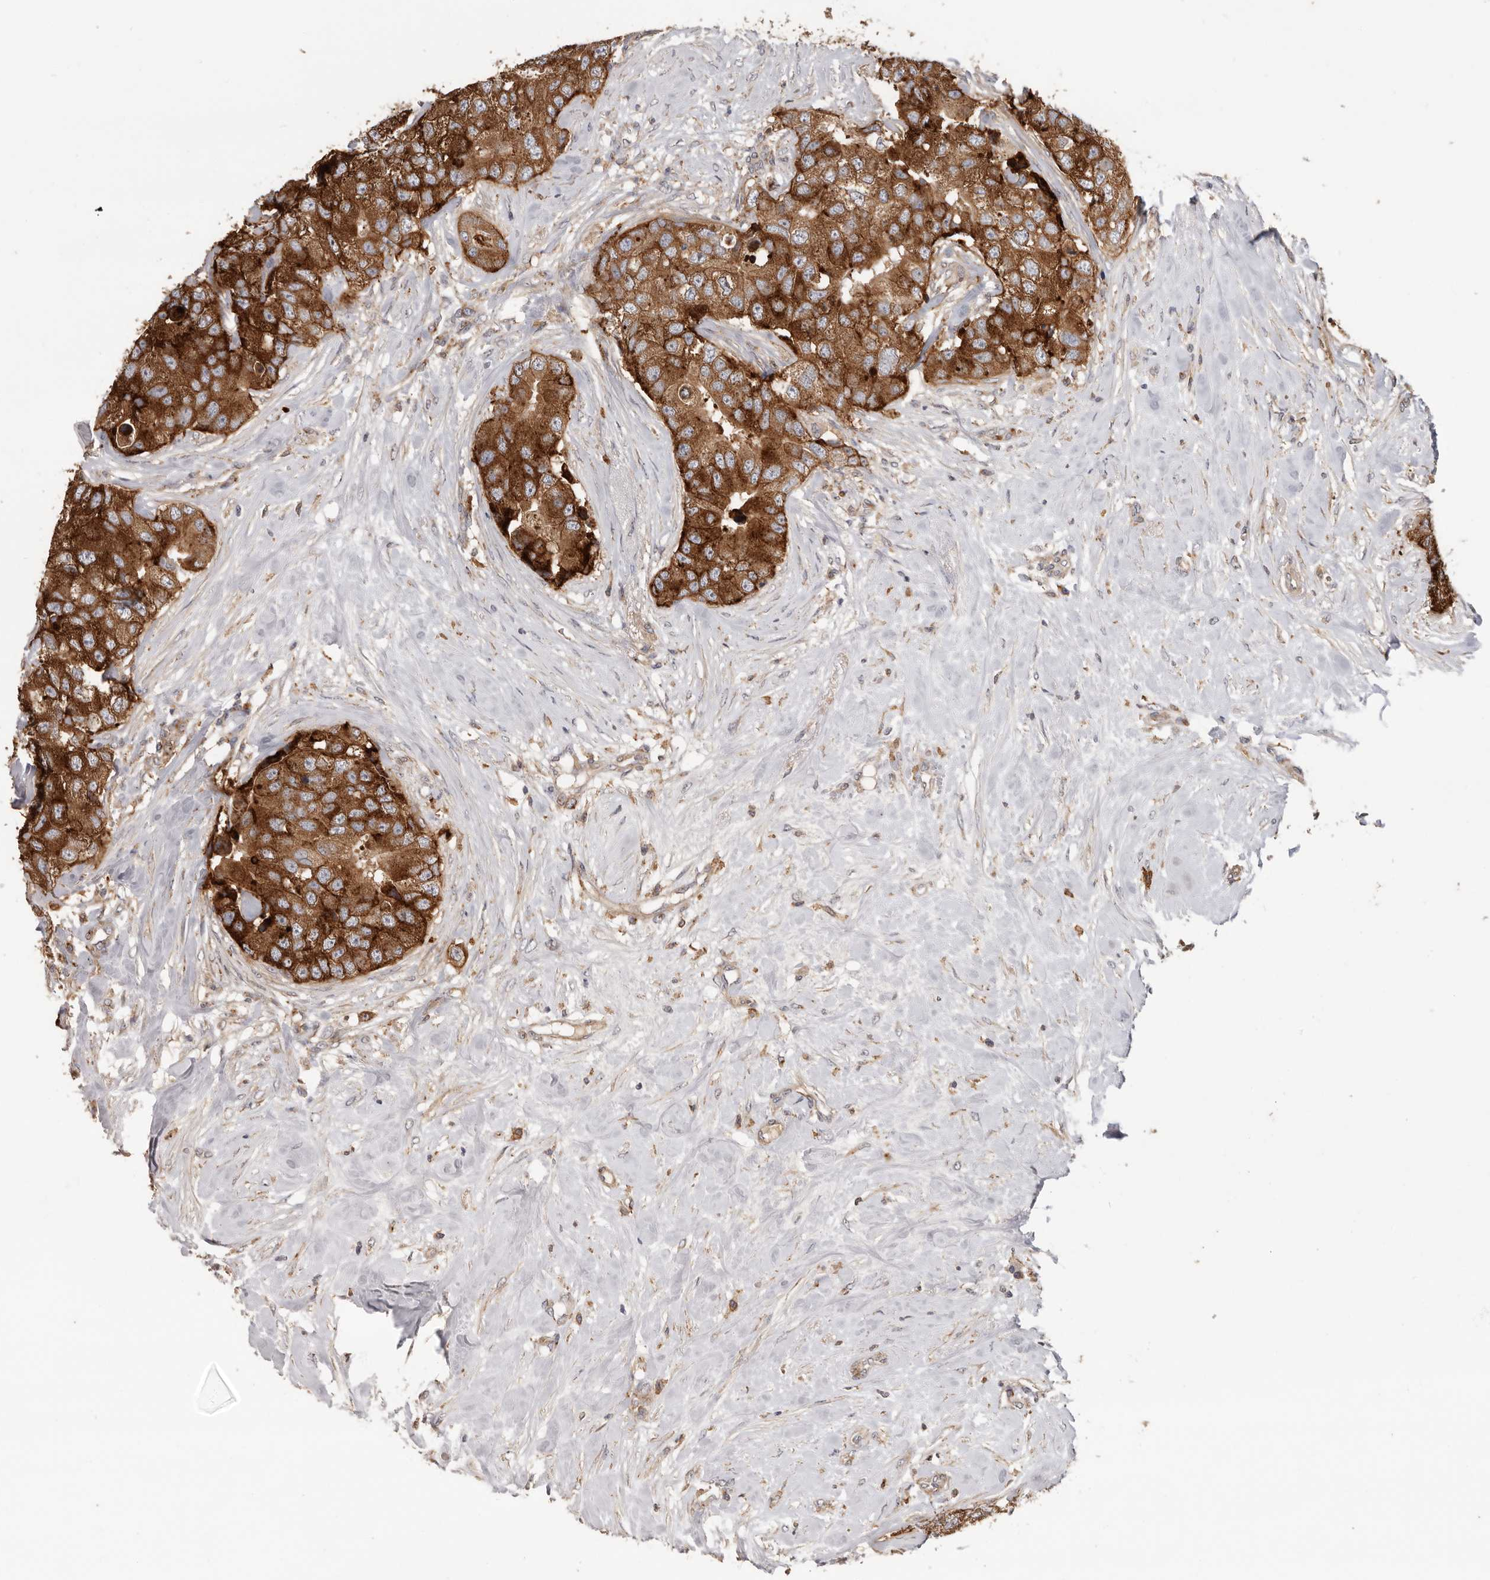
{"staining": {"intensity": "strong", "quantity": ">75%", "location": "cytoplasmic/membranous"}, "tissue": "breast cancer", "cell_type": "Tumor cells", "image_type": "cancer", "snomed": [{"axis": "morphology", "description": "Duct carcinoma"}, {"axis": "topography", "description": "Breast"}], "caption": "Immunohistochemical staining of breast infiltrating ductal carcinoma exhibits strong cytoplasmic/membranous protein expression in approximately >75% of tumor cells.", "gene": "TFRC", "patient": {"sex": "female", "age": 62}}